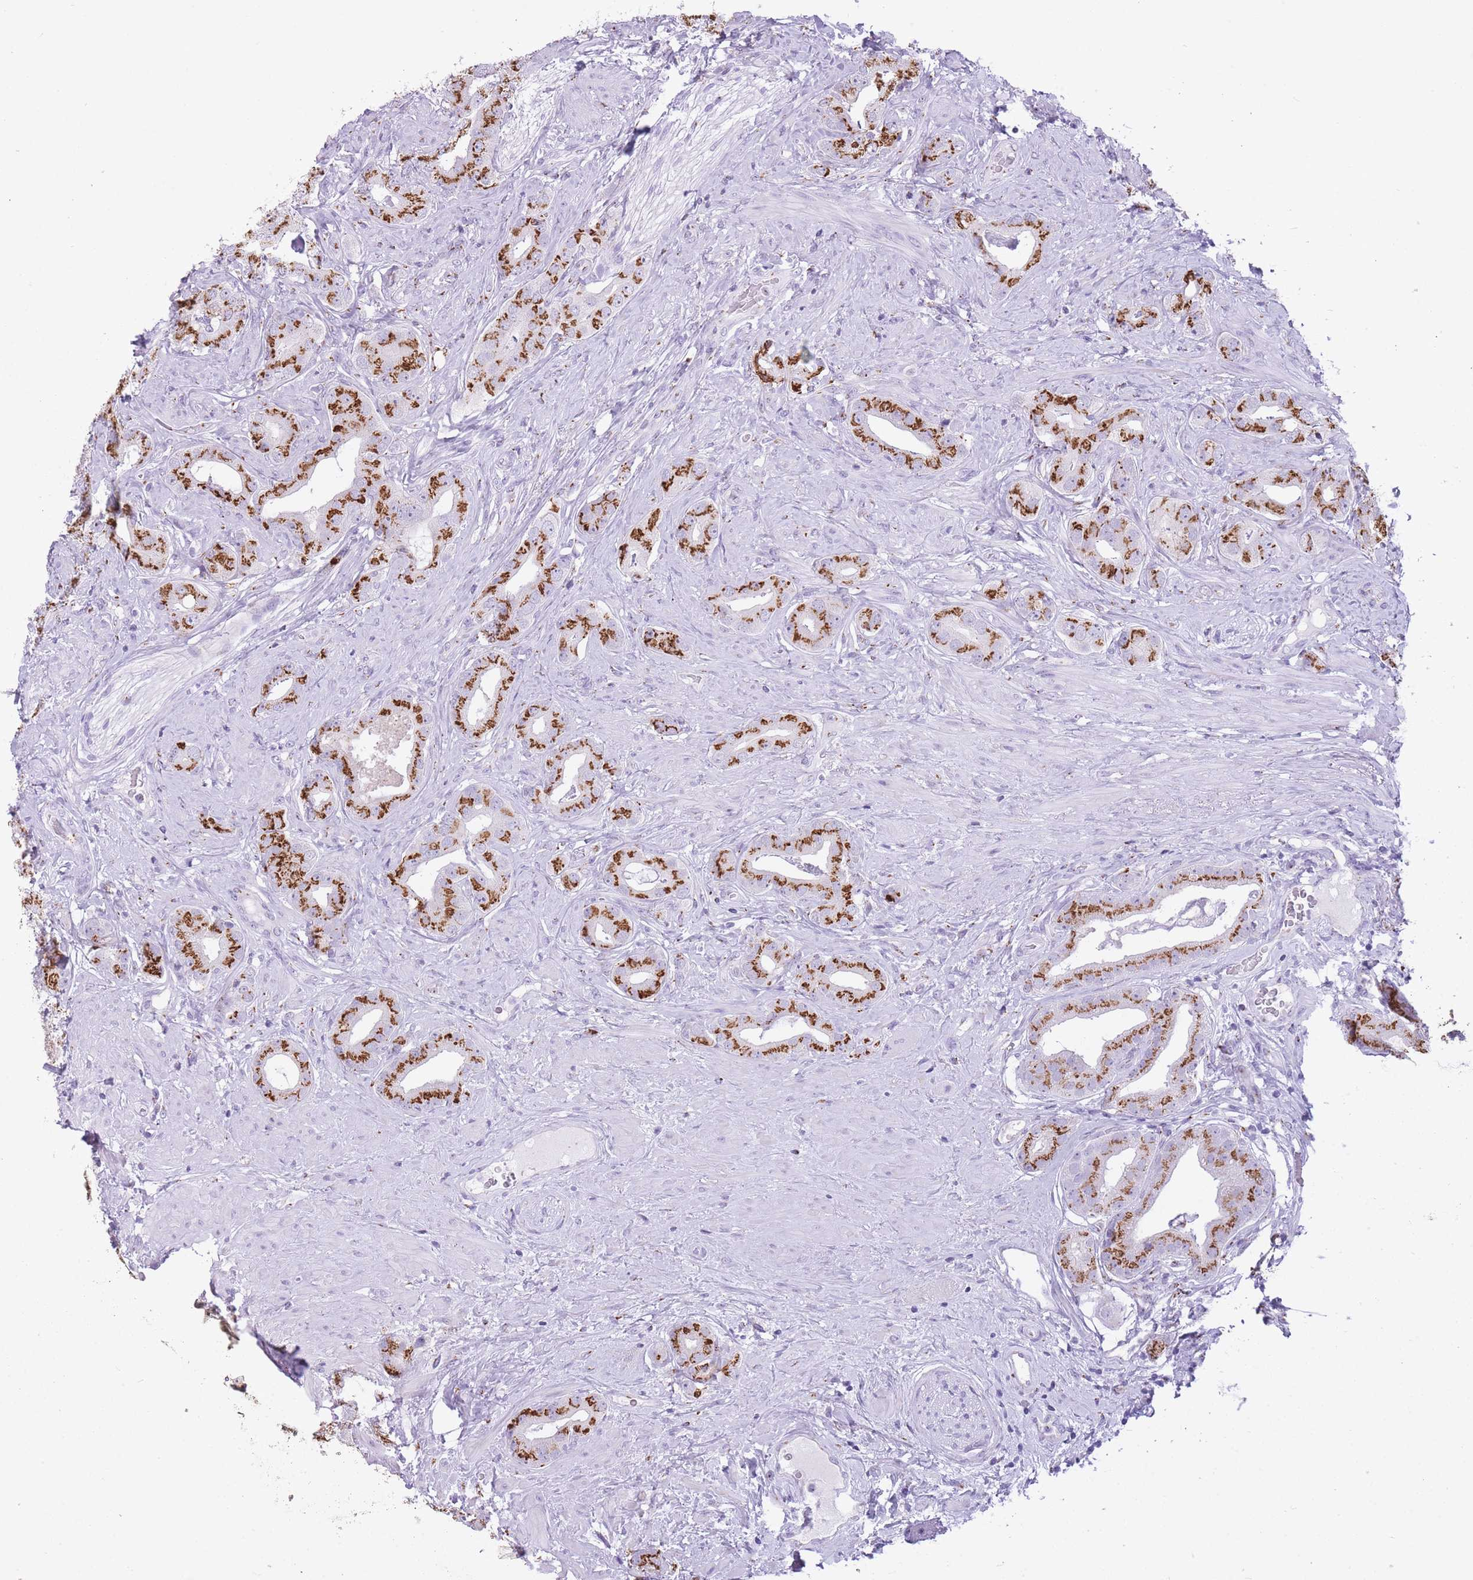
{"staining": {"intensity": "strong", "quantity": ">75%", "location": "cytoplasmic/membranous"}, "tissue": "prostate cancer", "cell_type": "Tumor cells", "image_type": "cancer", "snomed": [{"axis": "morphology", "description": "Adenocarcinoma, High grade"}, {"axis": "topography", "description": "Prostate"}], "caption": "Protein staining of prostate high-grade adenocarcinoma tissue displays strong cytoplasmic/membranous expression in approximately >75% of tumor cells.", "gene": "B4GALT2", "patient": {"sex": "male", "age": 63}}